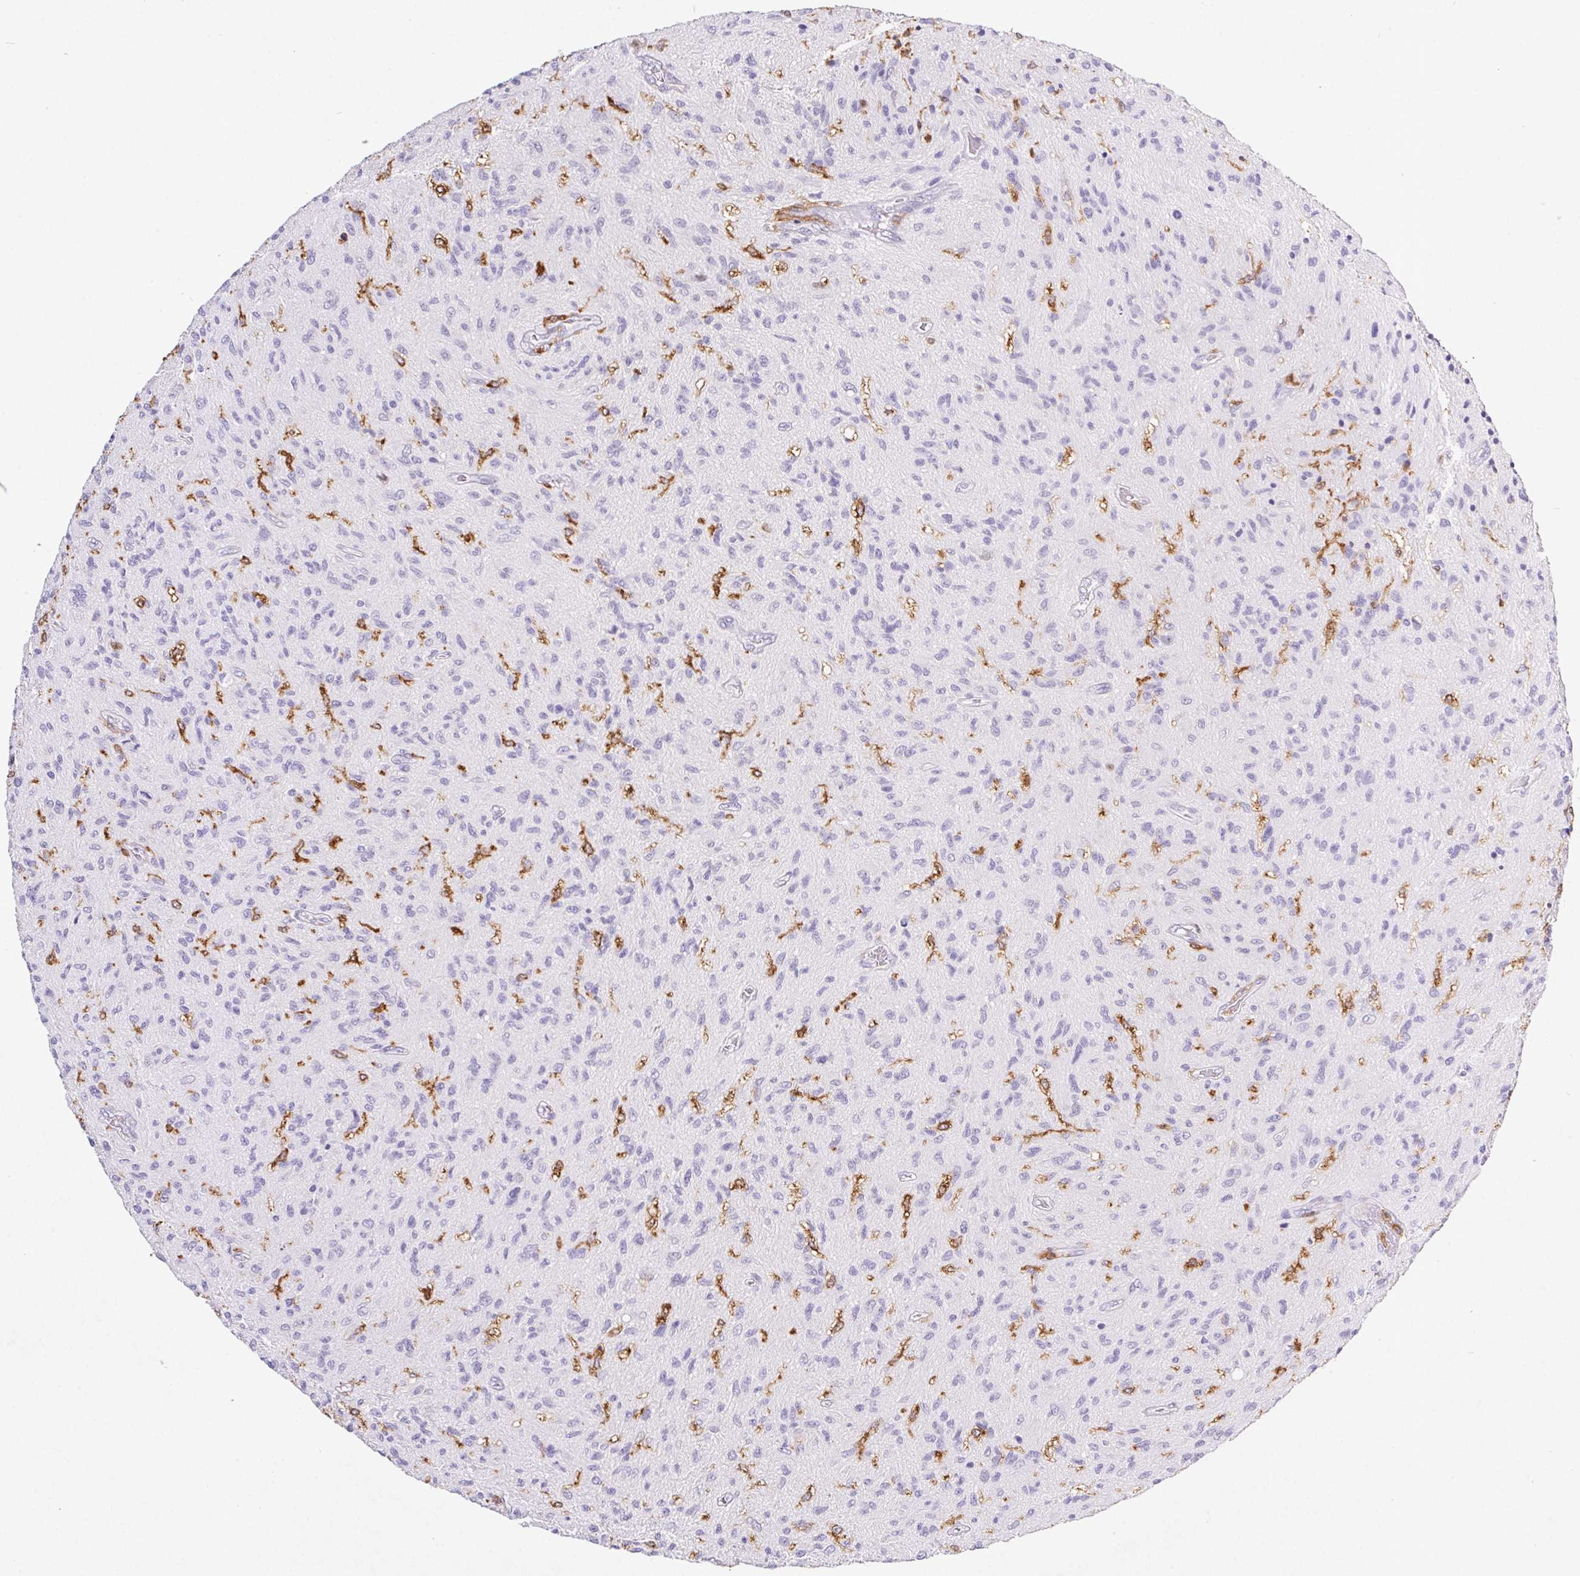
{"staining": {"intensity": "negative", "quantity": "none", "location": "none"}, "tissue": "glioma", "cell_type": "Tumor cells", "image_type": "cancer", "snomed": [{"axis": "morphology", "description": "Glioma, malignant, High grade"}, {"axis": "topography", "description": "Brain"}], "caption": "Immunohistochemistry (IHC) of human high-grade glioma (malignant) shows no positivity in tumor cells.", "gene": "APBB1IP", "patient": {"sex": "male", "age": 54}}